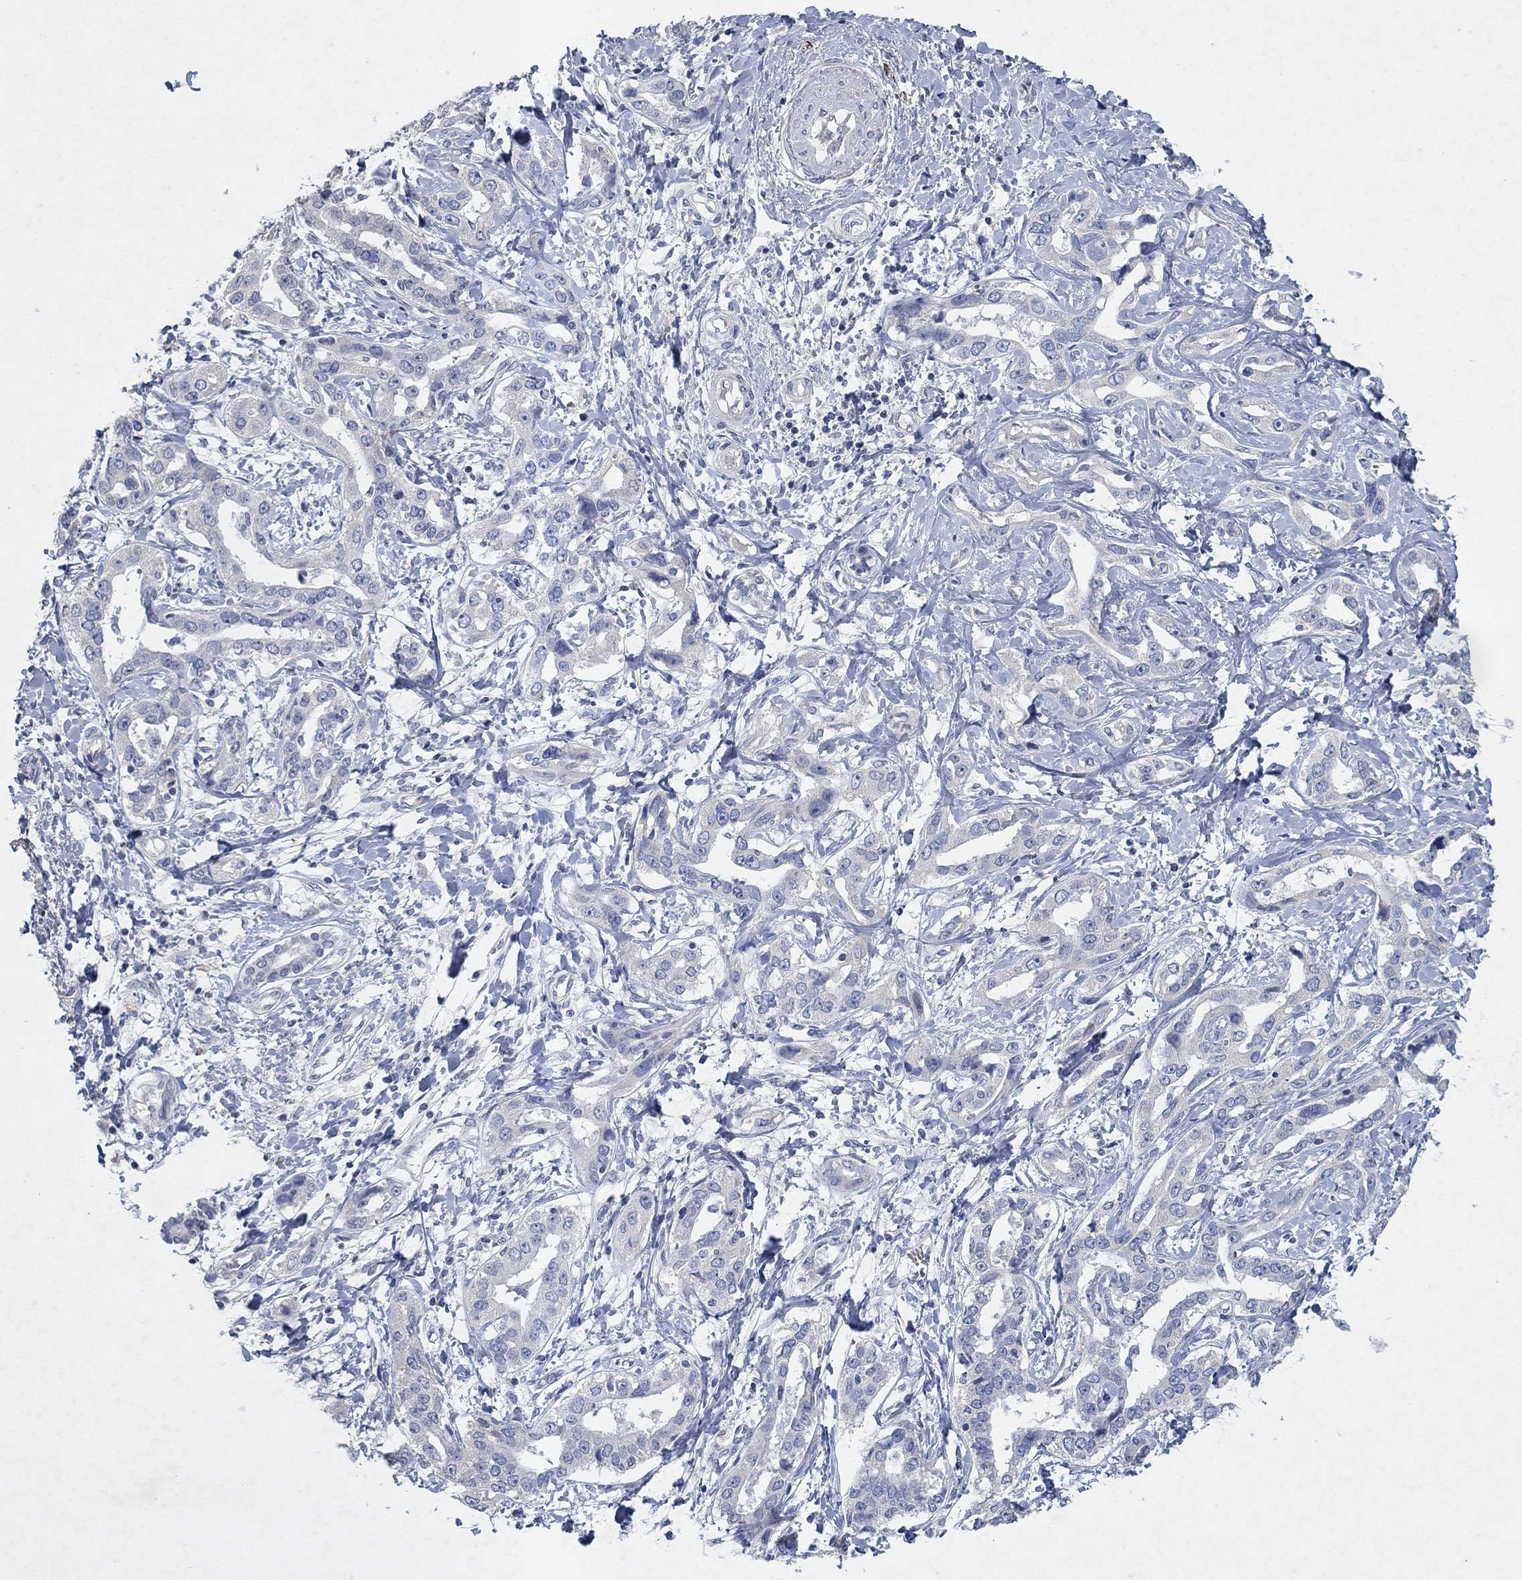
{"staining": {"intensity": "negative", "quantity": "none", "location": "none"}, "tissue": "liver cancer", "cell_type": "Tumor cells", "image_type": "cancer", "snomed": [{"axis": "morphology", "description": "Cholangiocarcinoma"}, {"axis": "topography", "description": "Liver"}], "caption": "This micrograph is of liver cholangiocarcinoma stained with immunohistochemistry to label a protein in brown with the nuclei are counter-stained blue. There is no expression in tumor cells.", "gene": "KRT40", "patient": {"sex": "male", "age": 59}}